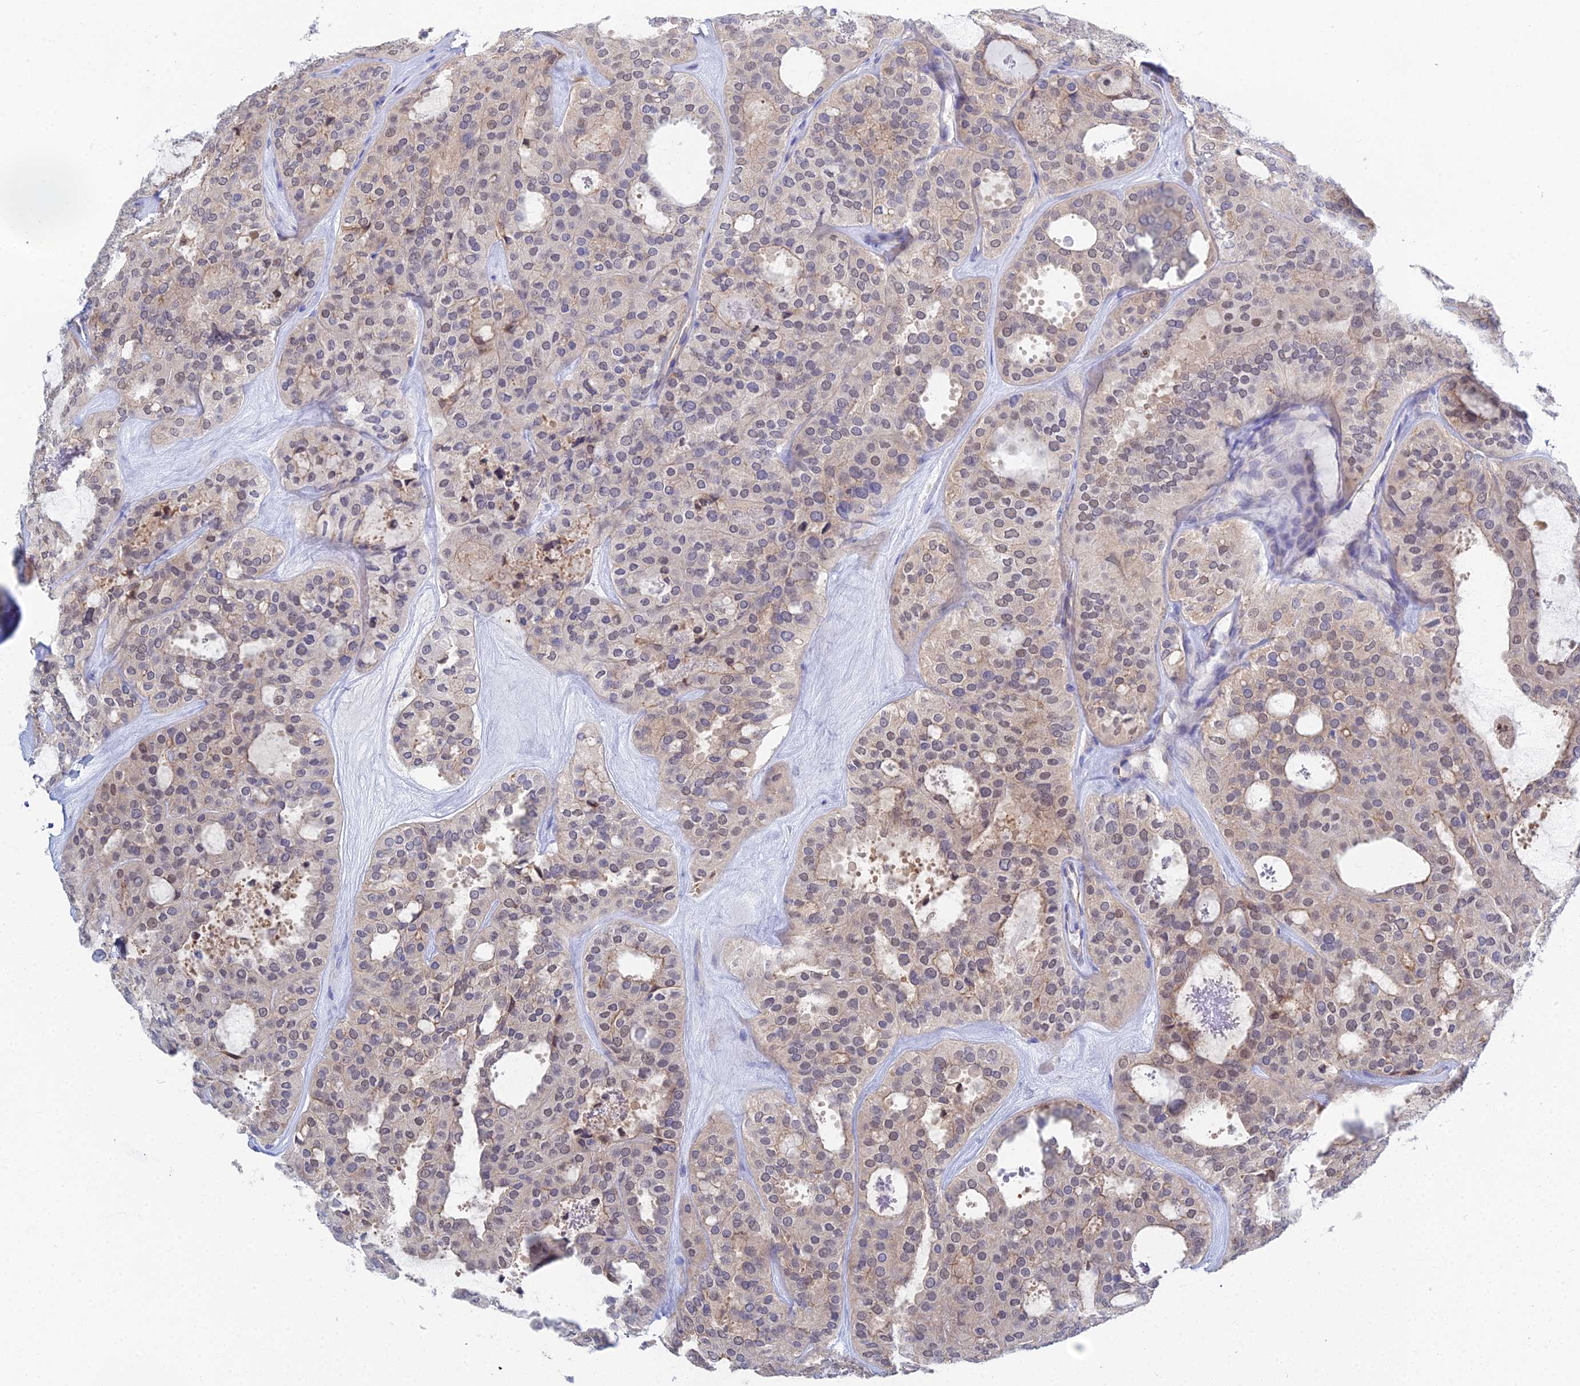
{"staining": {"intensity": "weak", "quantity": ">75%", "location": "cytoplasmic/membranous,nuclear"}, "tissue": "thyroid cancer", "cell_type": "Tumor cells", "image_type": "cancer", "snomed": [{"axis": "morphology", "description": "Follicular adenoma carcinoma, NOS"}, {"axis": "topography", "description": "Thyroid gland"}], "caption": "Protein analysis of thyroid cancer tissue displays weak cytoplasmic/membranous and nuclear expression in about >75% of tumor cells.", "gene": "DNAH14", "patient": {"sex": "male", "age": 75}}